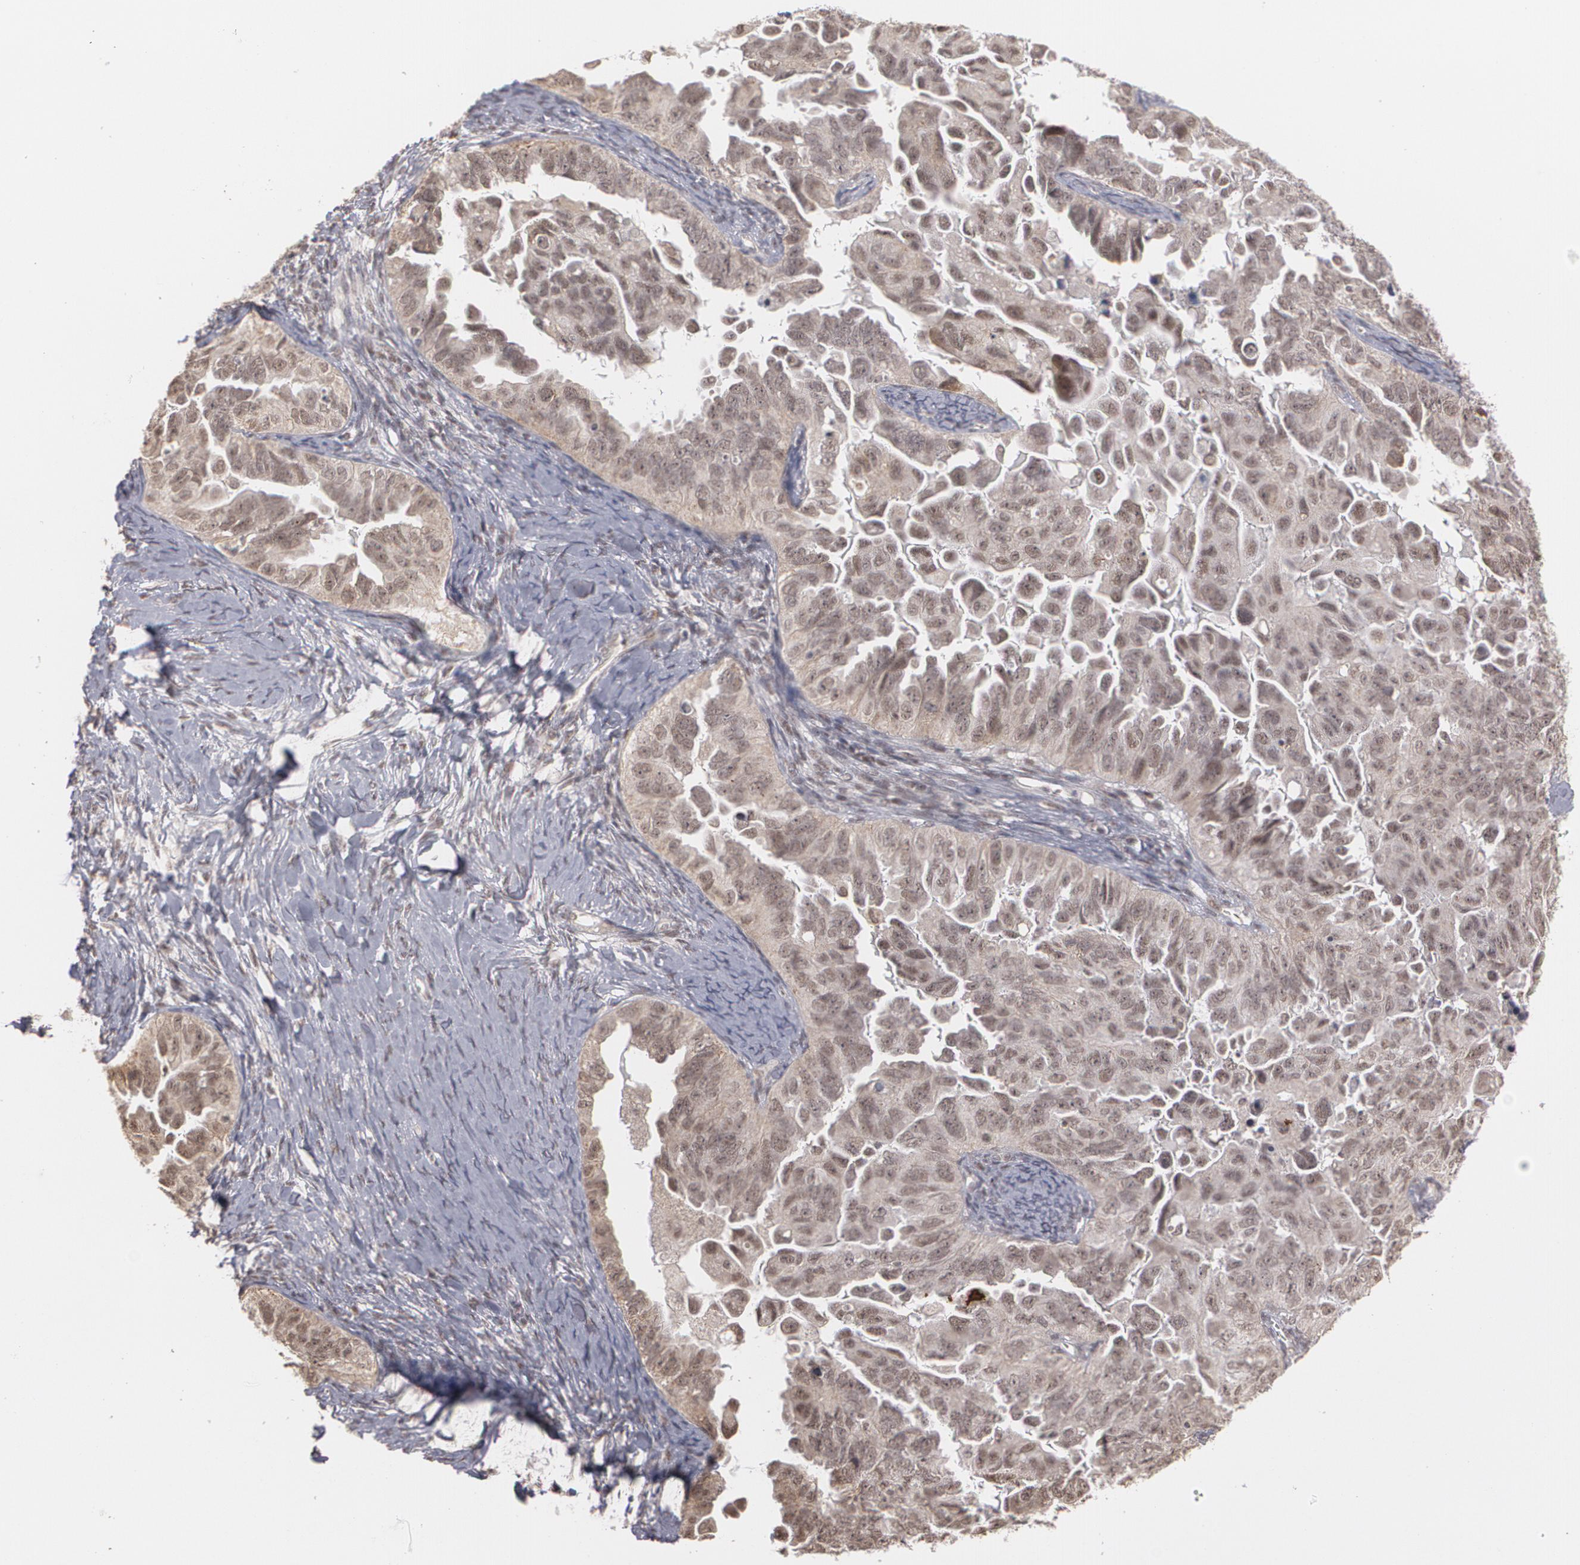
{"staining": {"intensity": "weak", "quantity": ">75%", "location": "cytoplasmic/membranous,nuclear"}, "tissue": "ovarian cancer", "cell_type": "Tumor cells", "image_type": "cancer", "snomed": [{"axis": "morphology", "description": "Cystadenocarcinoma, serous, NOS"}, {"axis": "topography", "description": "Ovary"}], "caption": "IHC histopathology image of neoplastic tissue: human ovarian serous cystadenocarcinoma stained using immunohistochemistry demonstrates low levels of weak protein expression localized specifically in the cytoplasmic/membranous and nuclear of tumor cells, appearing as a cytoplasmic/membranous and nuclear brown color.", "gene": "ZNF75A", "patient": {"sex": "female", "age": 82}}